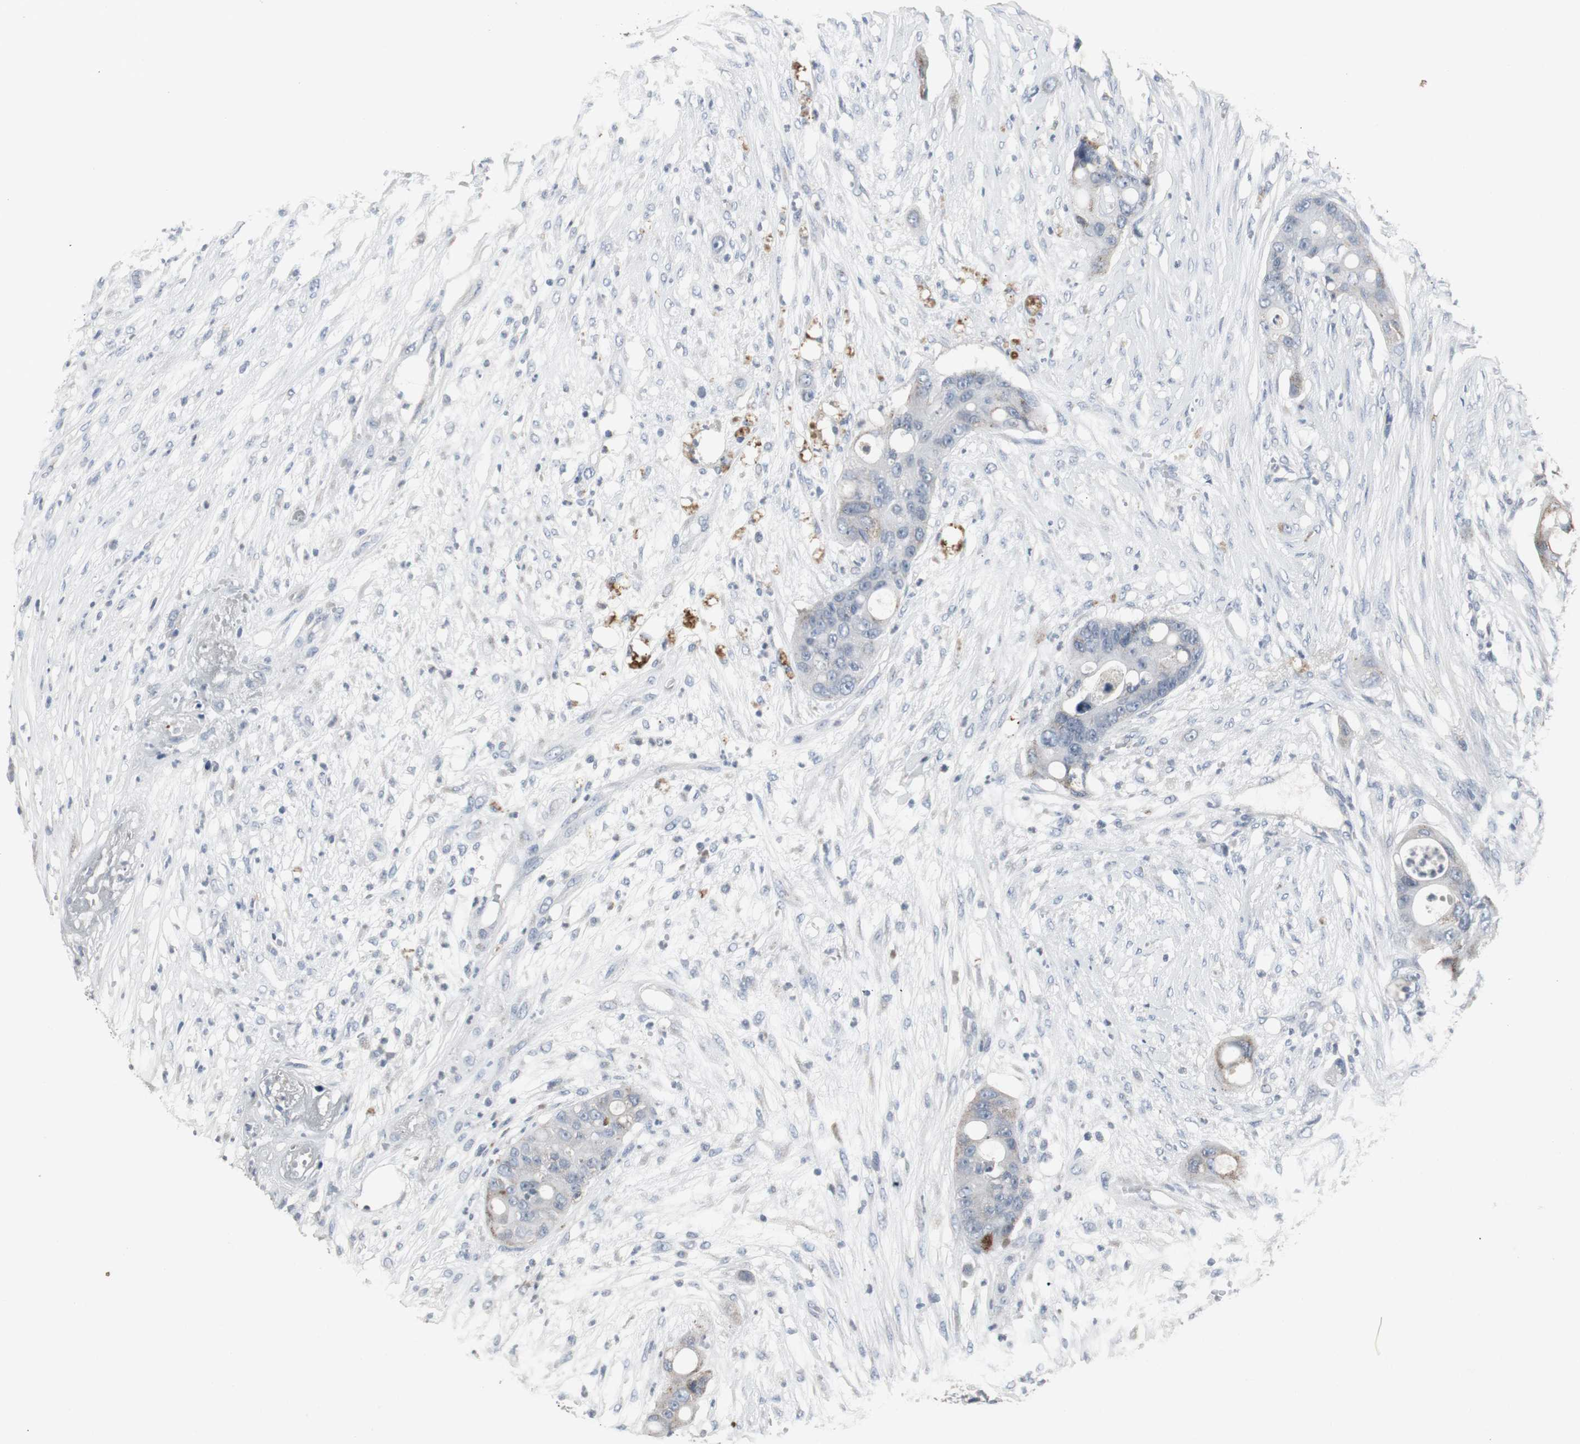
{"staining": {"intensity": "negative", "quantity": "none", "location": "none"}, "tissue": "colorectal cancer", "cell_type": "Tumor cells", "image_type": "cancer", "snomed": [{"axis": "morphology", "description": "Adenocarcinoma, NOS"}, {"axis": "topography", "description": "Colon"}], "caption": "Tumor cells show no significant positivity in adenocarcinoma (colorectal).", "gene": "ACAA1", "patient": {"sex": "female", "age": 57}}